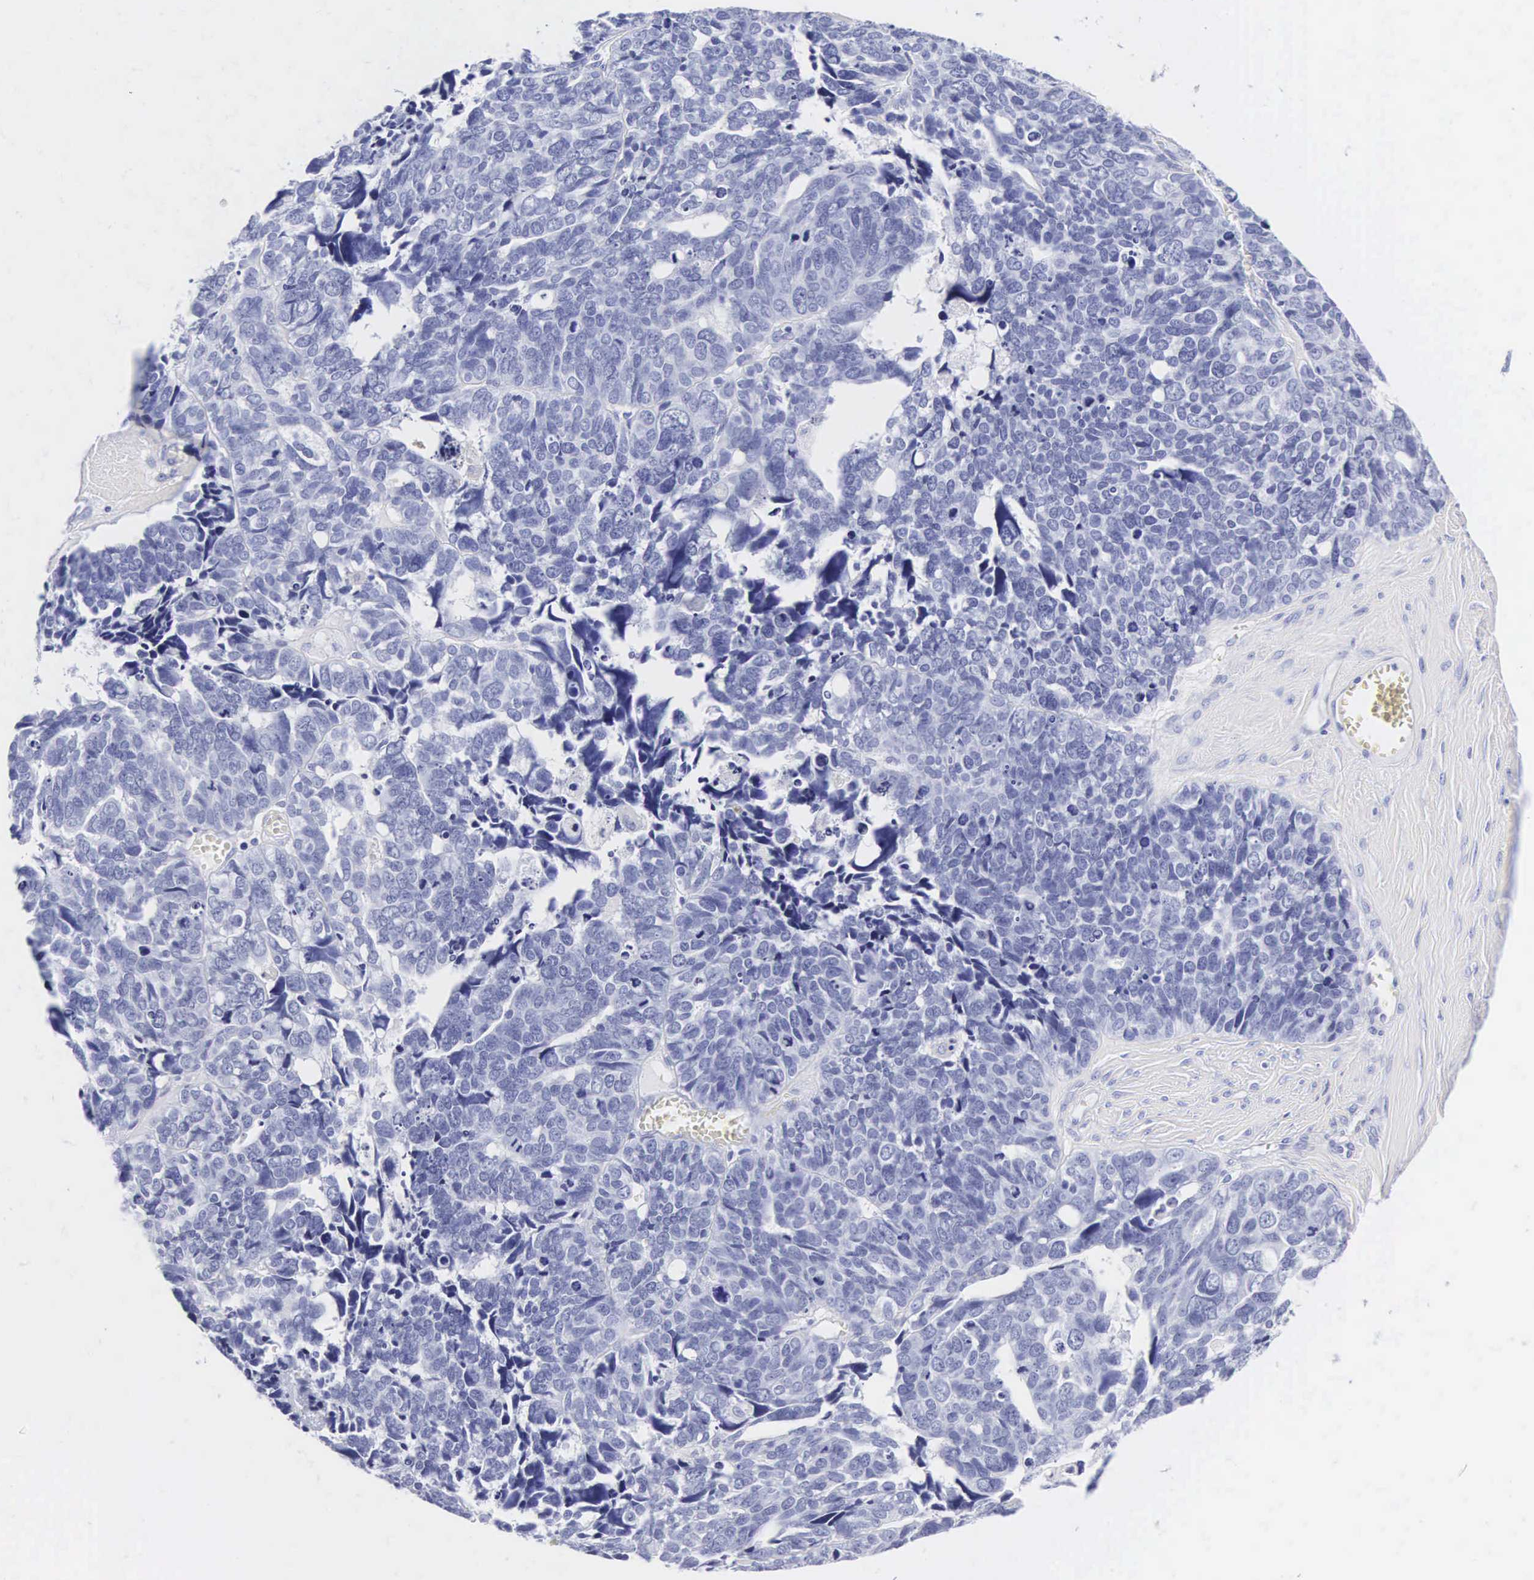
{"staining": {"intensity": "negative", "quantity": "none", "location": "none"}, "tissue": "ovarian cancer", "cell_type": "Tumor cells", "image_type": "cancer", "snomed": [{"axis": "morphology", "description": "Cystadenocarcinoma, serous, NOS"}, {"axis": "topography", "description": "Ovary"}], "caption": "Ovarian cancer (serous cystadenocarcinoma) stained for a protein using immunohistochemistry (IHC) displays no positivity tumor cells.", "gene": "INS", "patient": {"sex": "female", "age": 77}}